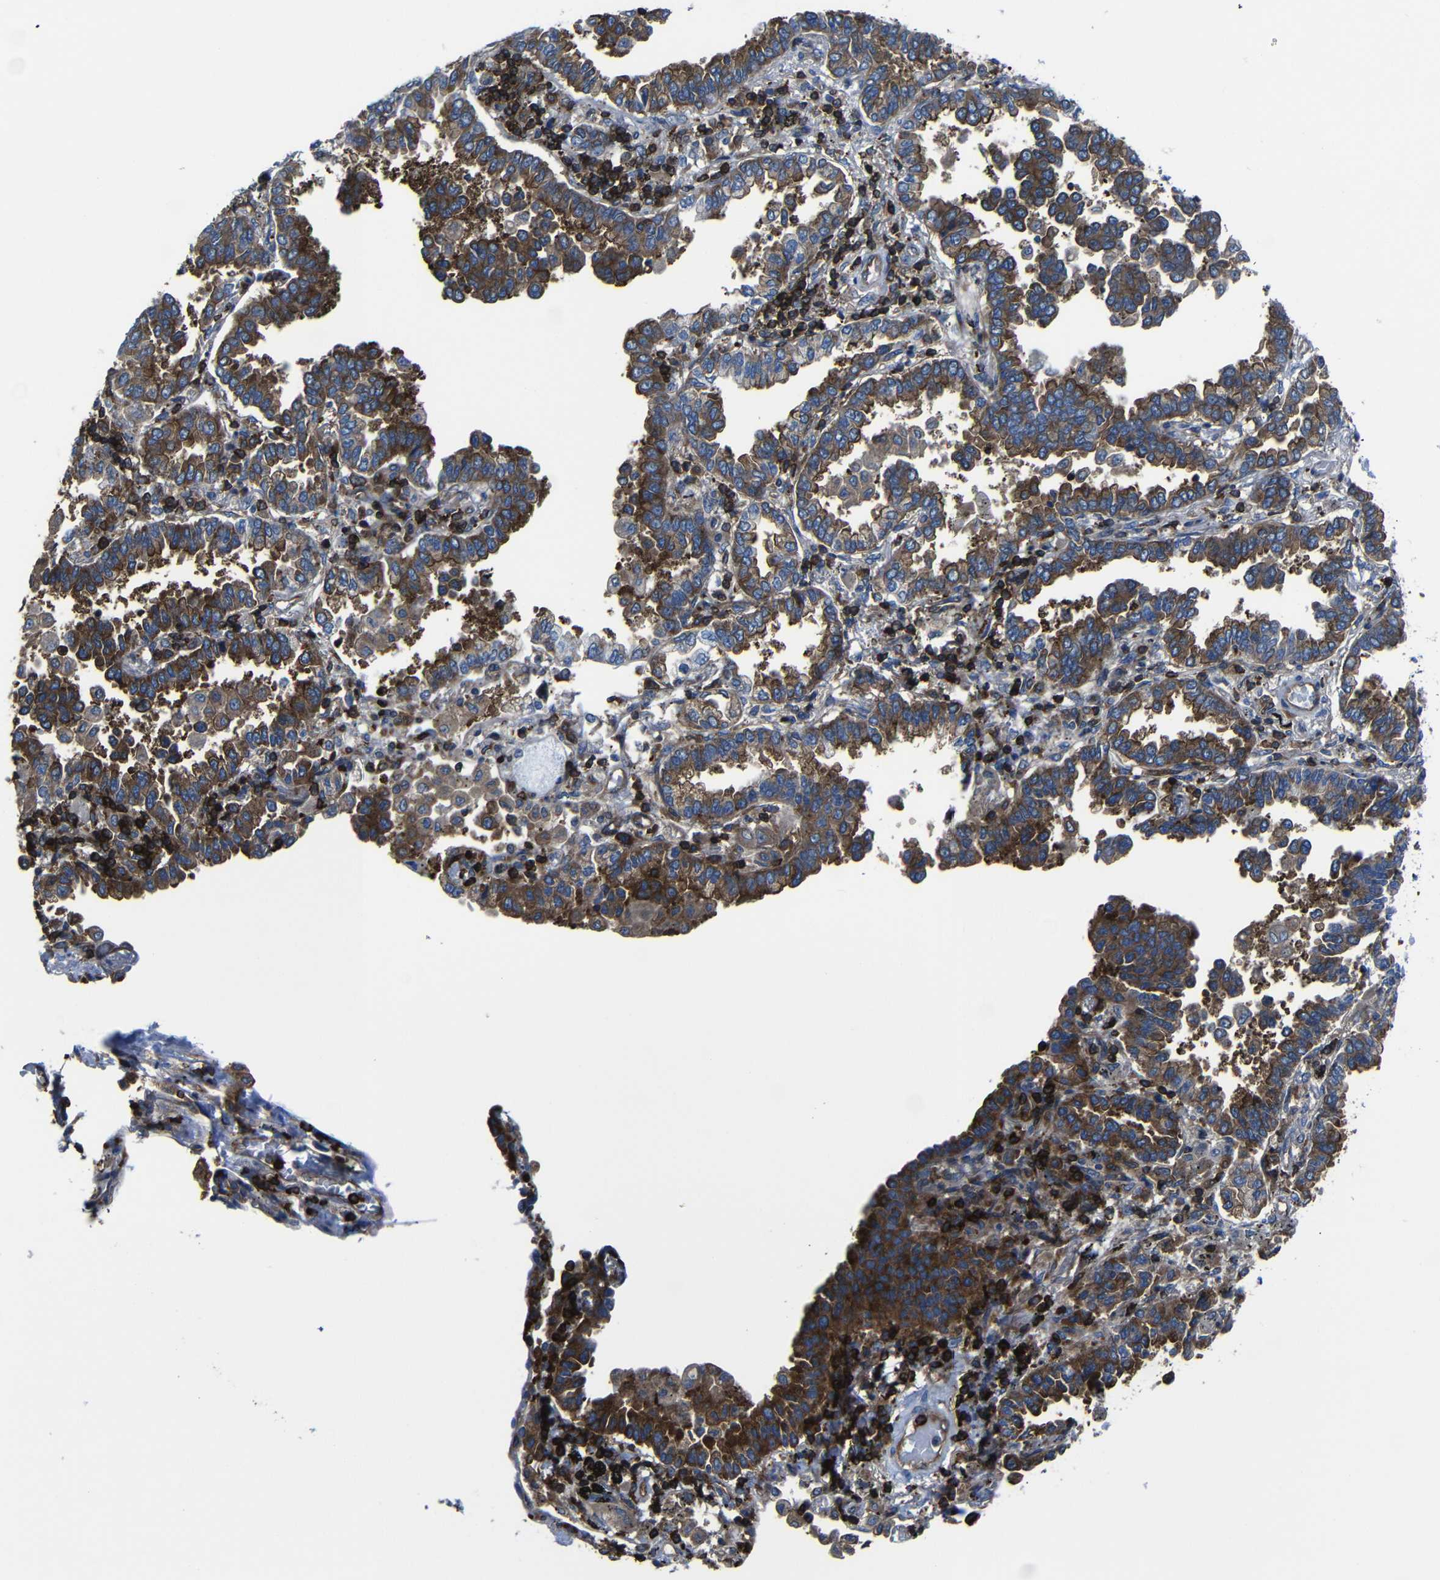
{"staining": {"intensity": "strong", "quantity": ">75%", "location": "cytoplasmic/membranous"}, "tissue": "lung cancer", "cell_type": "Tumor cells", "image_type": "cancer", "snomed": [{"axis": "morphology", "description": "Normal tissue, NOS"}, {"axis": "morphology", "description": "Adenocarcinoma, NOS"}, {"axis": "topography", "description": "Lung"}], "caption": "A histopathology image showing strong cytoplasmic/membranous expression in about >75% of tumor cells in lung cancer (adenocarcinoma), as visualized by brown immunohistochemical staining.", "gene": "ARHGEF1", "patient": {"sex": "male", "age": 59}}